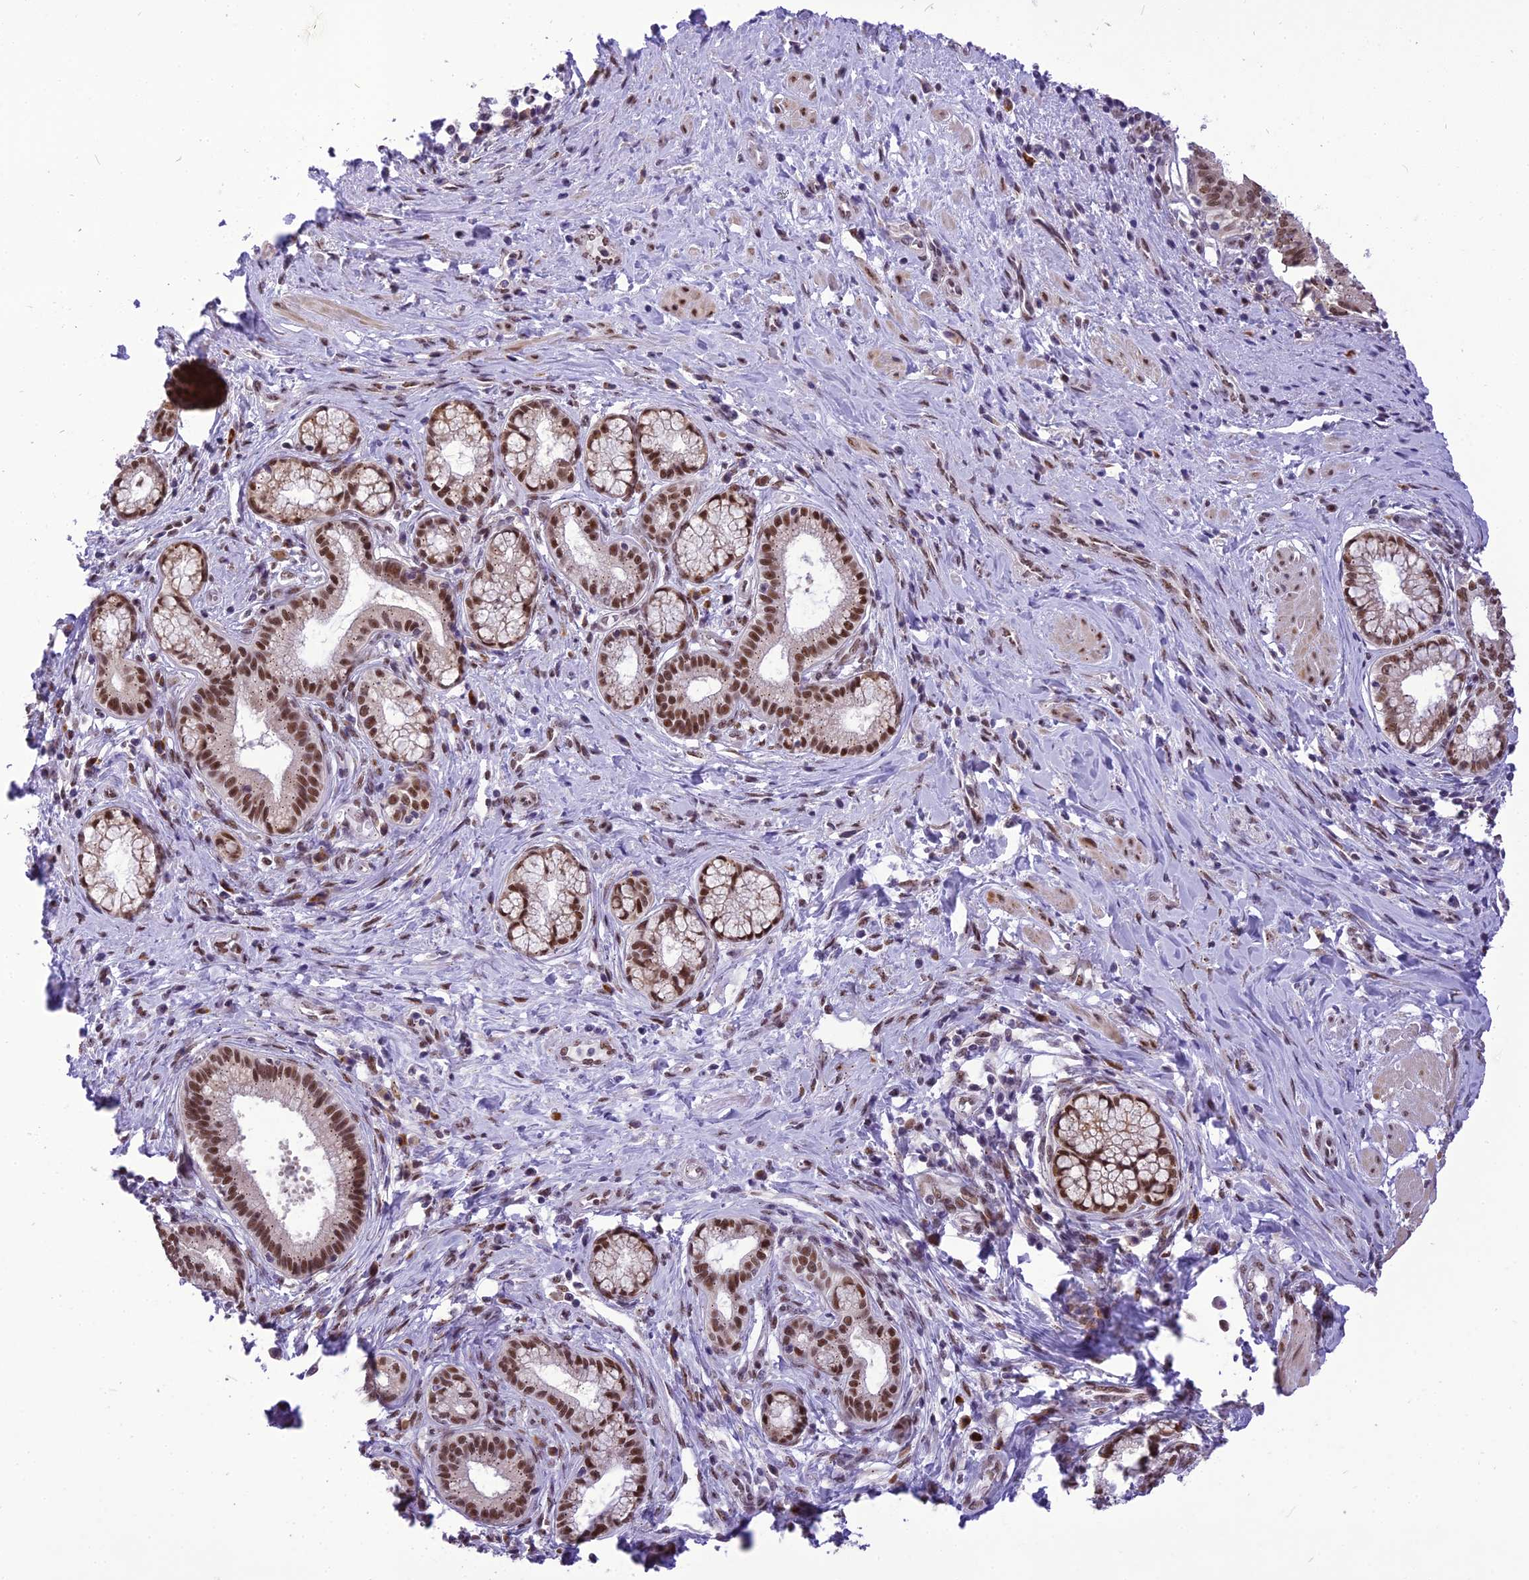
{"staining": {"intensity": "strong", "quantity": ">75%", "location": "nuclear"}, "tissue": "pancreatic cancer", "cell_type": "Tumor cells", "image_type": "cancer", "snomed": [{"axis": "morphology", "description": "Adenocarcinoma, NOS"}, {"axis": "topography", "description": "Pancreas"}], "caption": "Pancreatic cancer (adenocarcinoma) stained with a brown dye displays strong nuclear positive positivity in about >75% of tumor cells.", "gene": "IRF2BP1", "patient": {"sex": "male", "age": 72}}